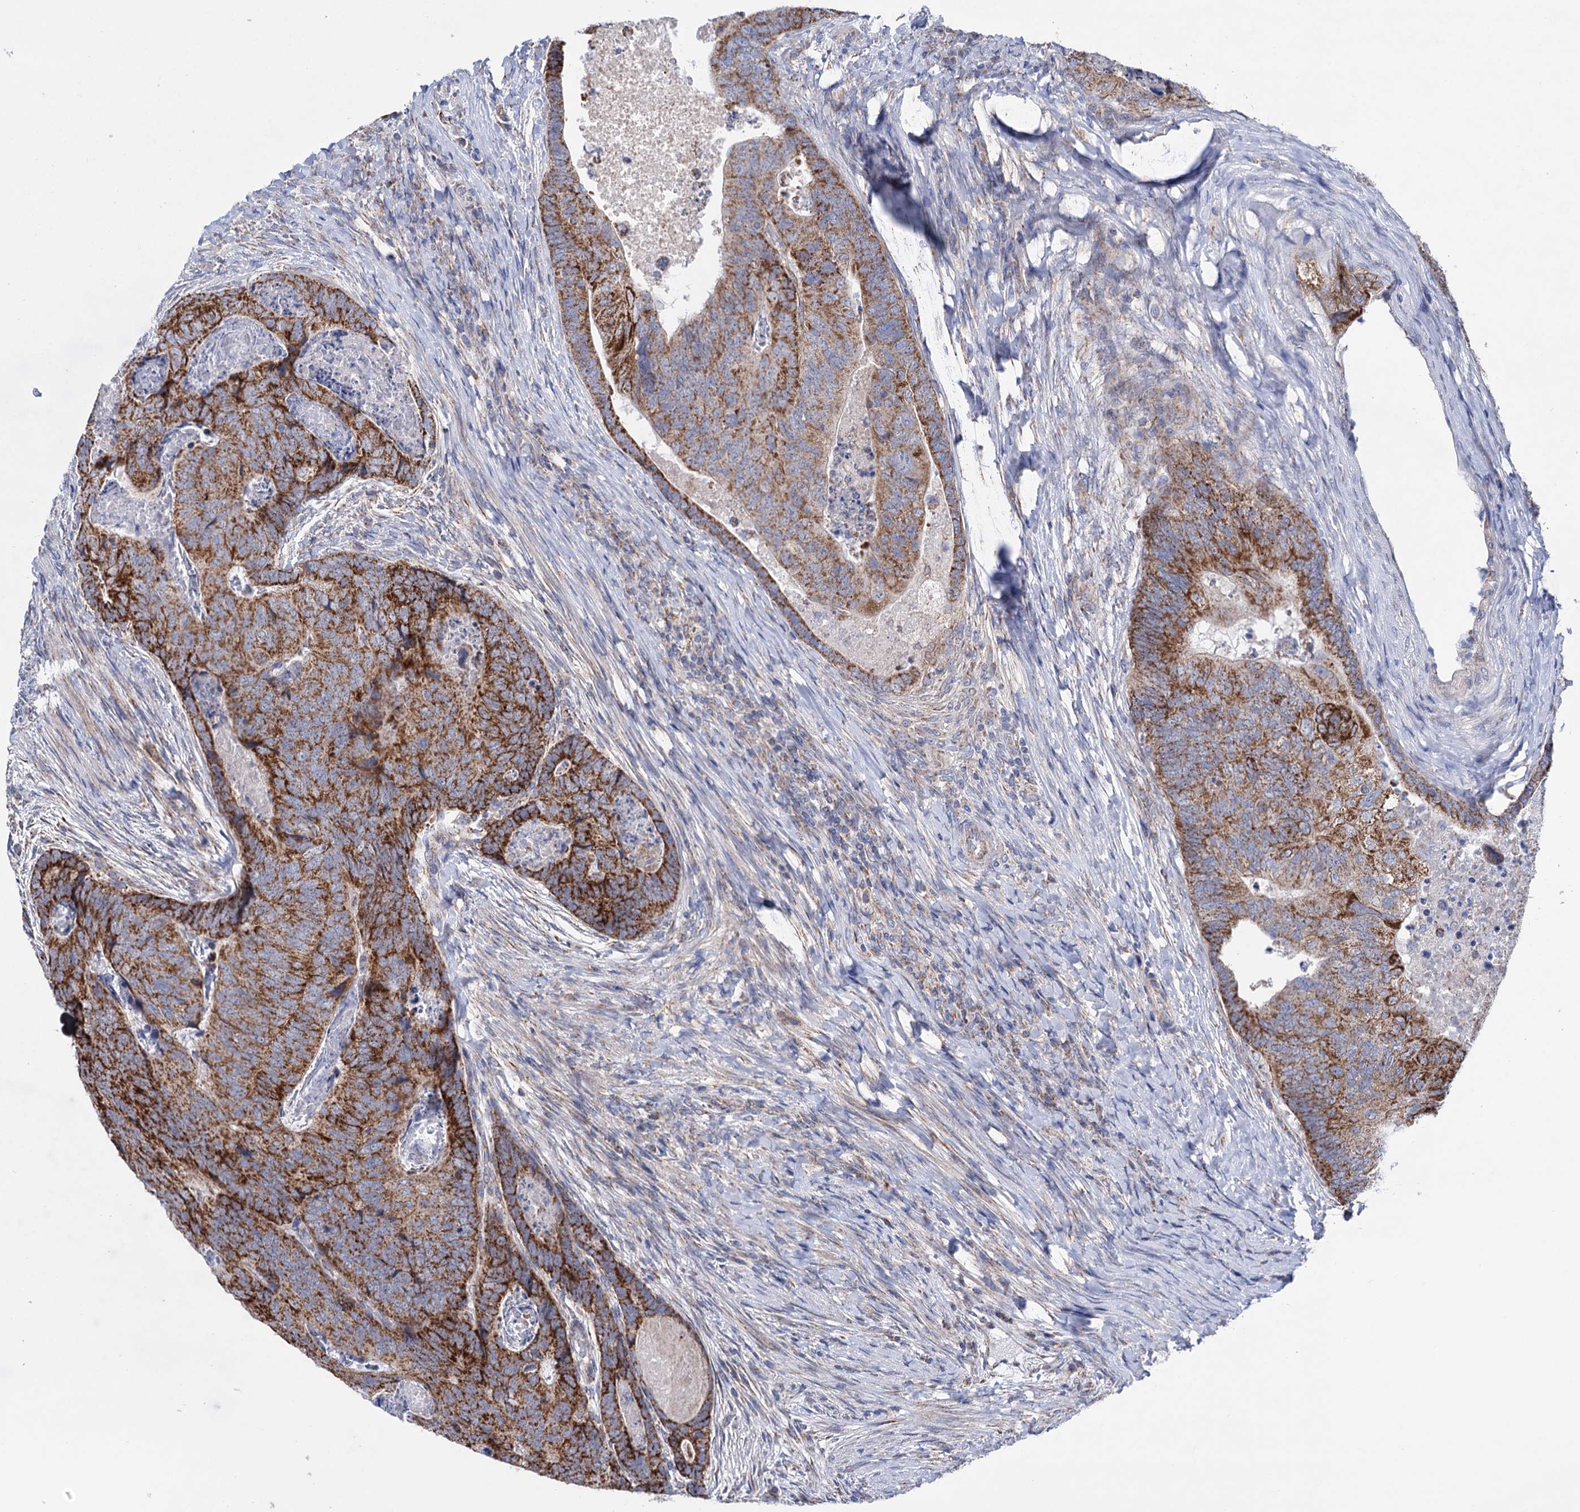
{"staining": {"intensity": "strong", "quantity": ">75%", "location": "cytoplasmic/membranous"}, "tissue": "colorectal cancer", "cell_type": "Tumor cells", "image_type": "cancer", "snomed": [{"axis": "morphology", "description": "Adenocarcinoma, NOS"}, {"axis": "topography", "description": "Colon"}], "caption": "Immunohistochemistry (IHC) (DAB) staining of human colorectal cancer (adenocarcinoma) displays strong cytoplasmic/membranous protein expression in approximately >75% of tumor cells.", "gene": "SUCLA2", "patient": {"sex": "female", "age": 67}}